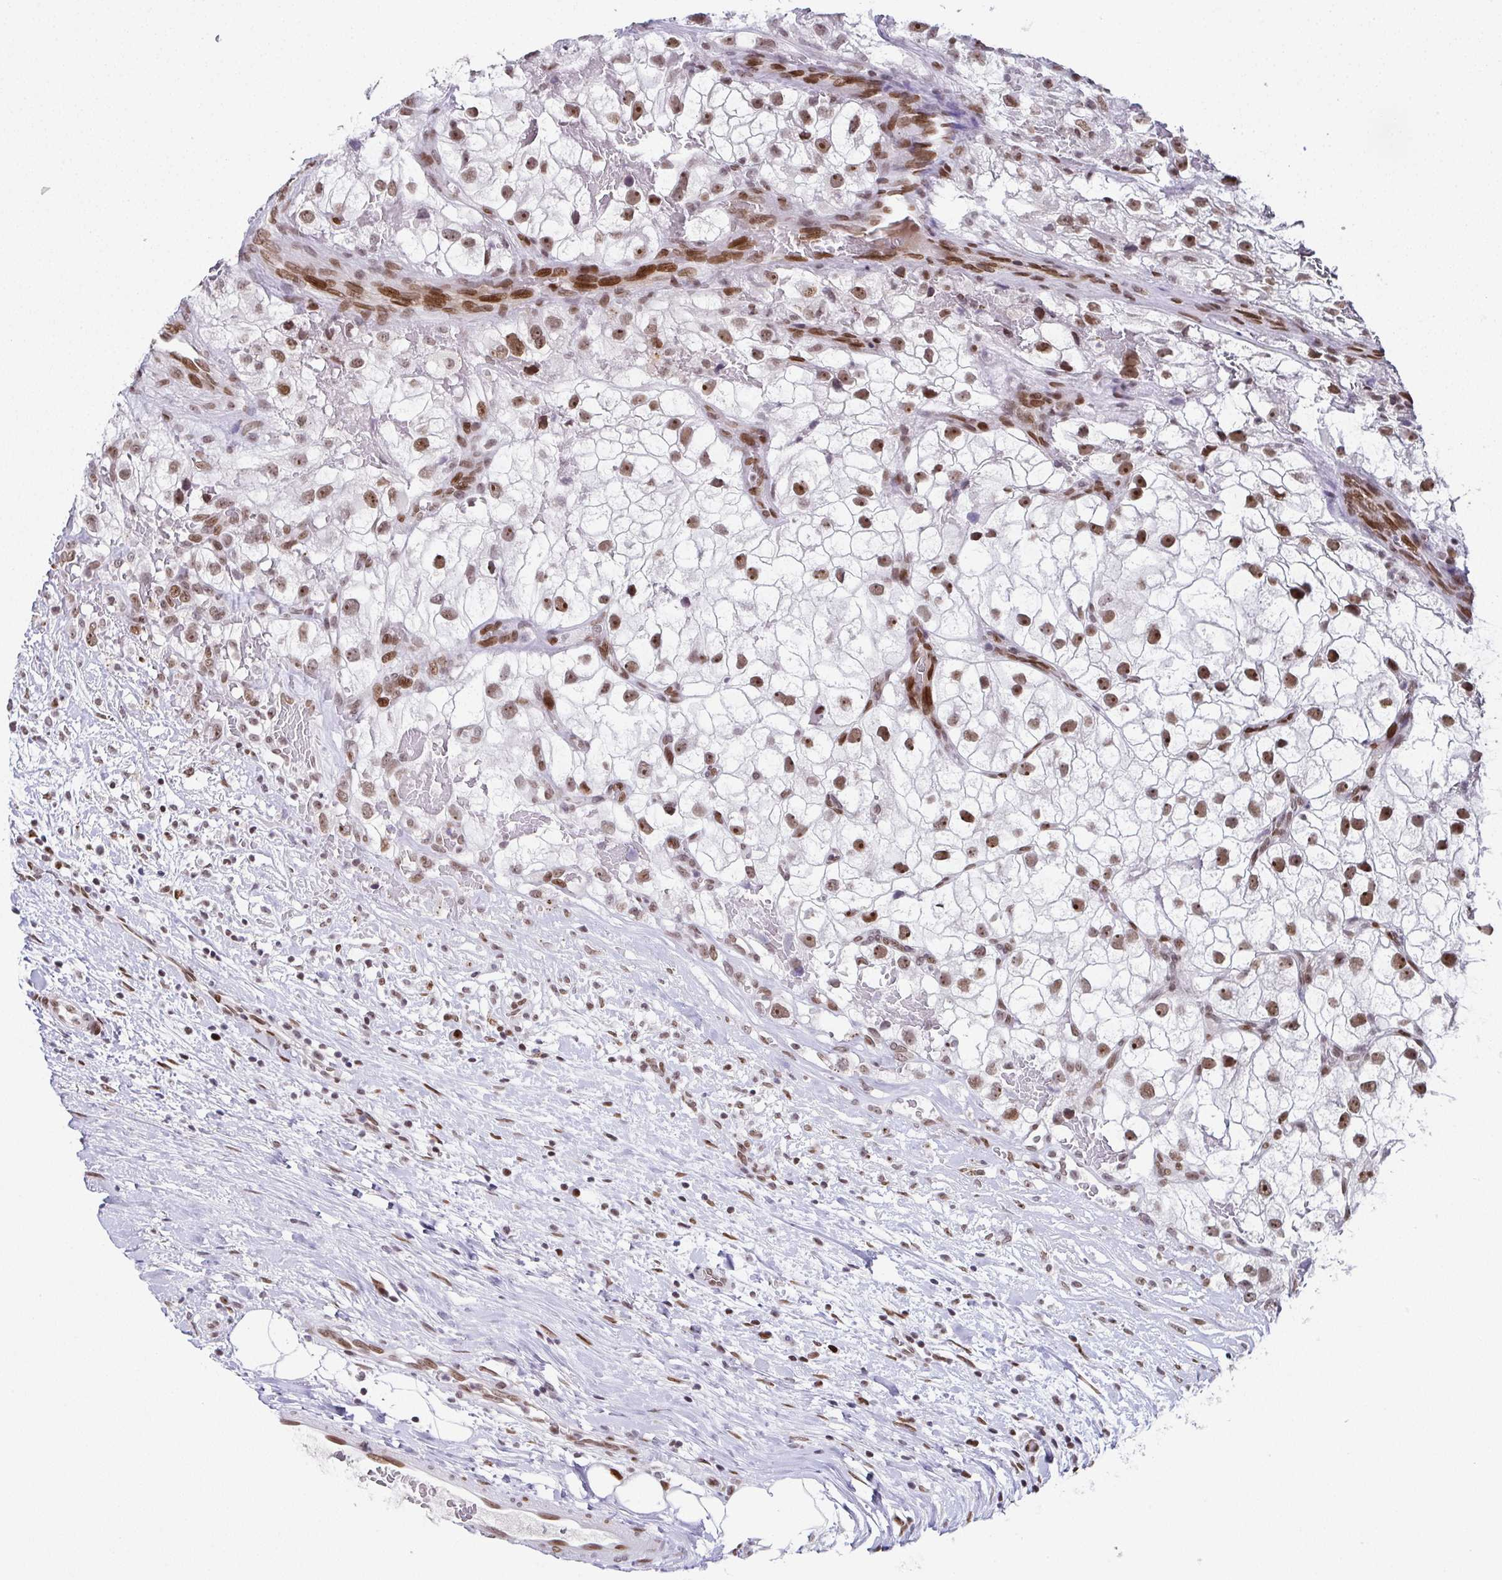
{"staining": {"intensity": "moderate", "quantity": ">75%", "location": "nuclear"}, "tissue": "renal cancer", "cell_type": "Tumor cells", "image_type": "cancer", "snomed": [{"axis": "morphology", "description": "Adenocarcinoma, NOS"}, {"axis": "topography", "description": "Kidney"}], "caption": "Immunohistochemical staining of human renal adenocarcinoma demonstrates moderate nuclear protein expression in about >75% of tumor cells.", "gene": "RB1", "patient": {"sex": "male", "age": 59}}